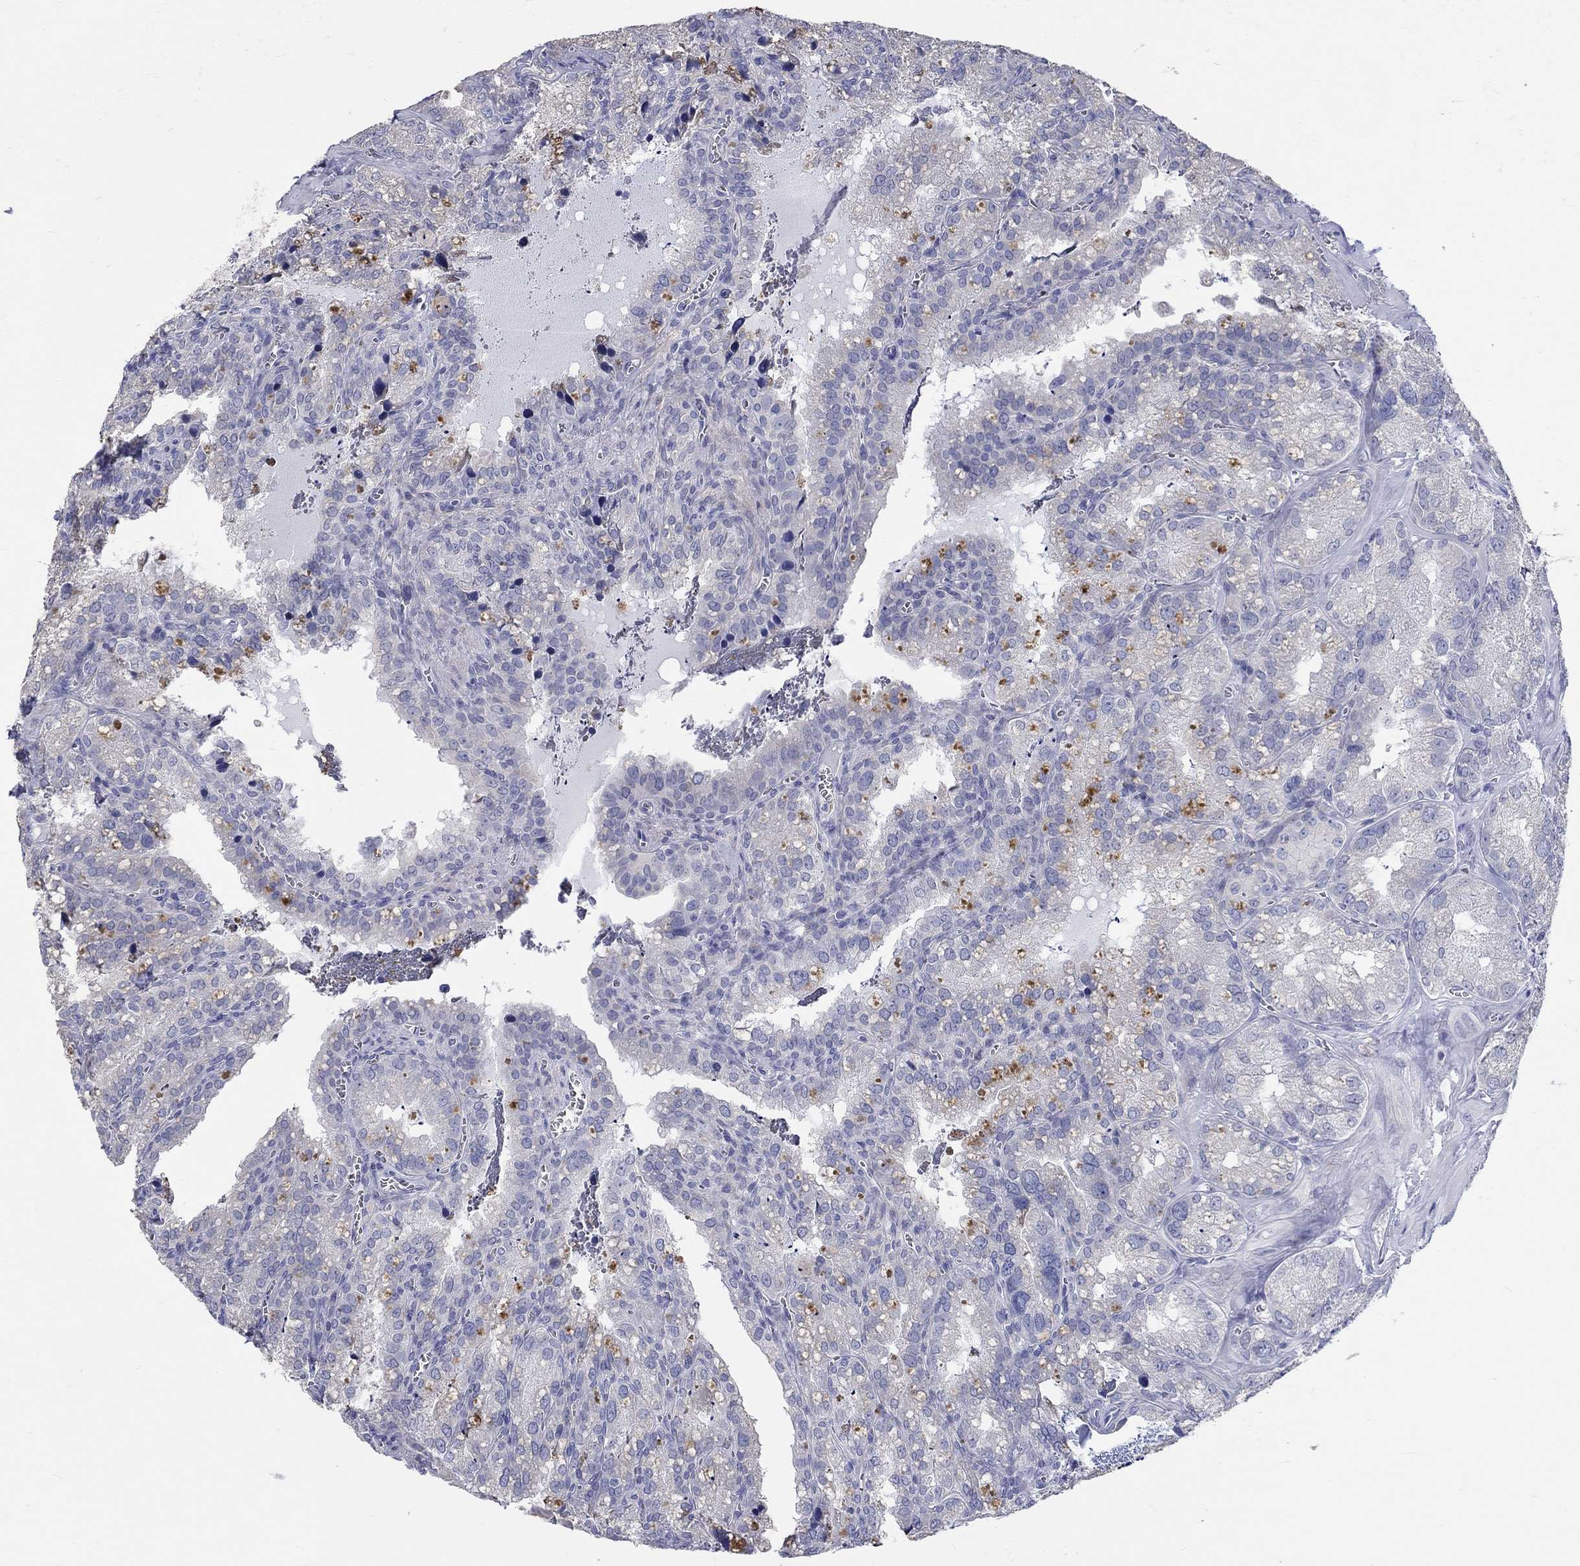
{"staining": {"intensity": "weak", "quantity": "<25%", "location": "cytoplasmic/membranous"}, "tissue": "seminal vesicle", "cell_type": "Glandular cells", "image_type": "normal", "snomed": [{"axis": "morphology", "description": "Normal tissue, NOS"}, {"axis": "topography", "description": "Seminal veicle"}], "caption": "Seminal vesicle was stained to show a protein in brown. There is no significant expression in glandular cells. Nuclei are stained in blue.", "gene": "LRRC4C", "patient": {"sex": "male", "age": 57}}